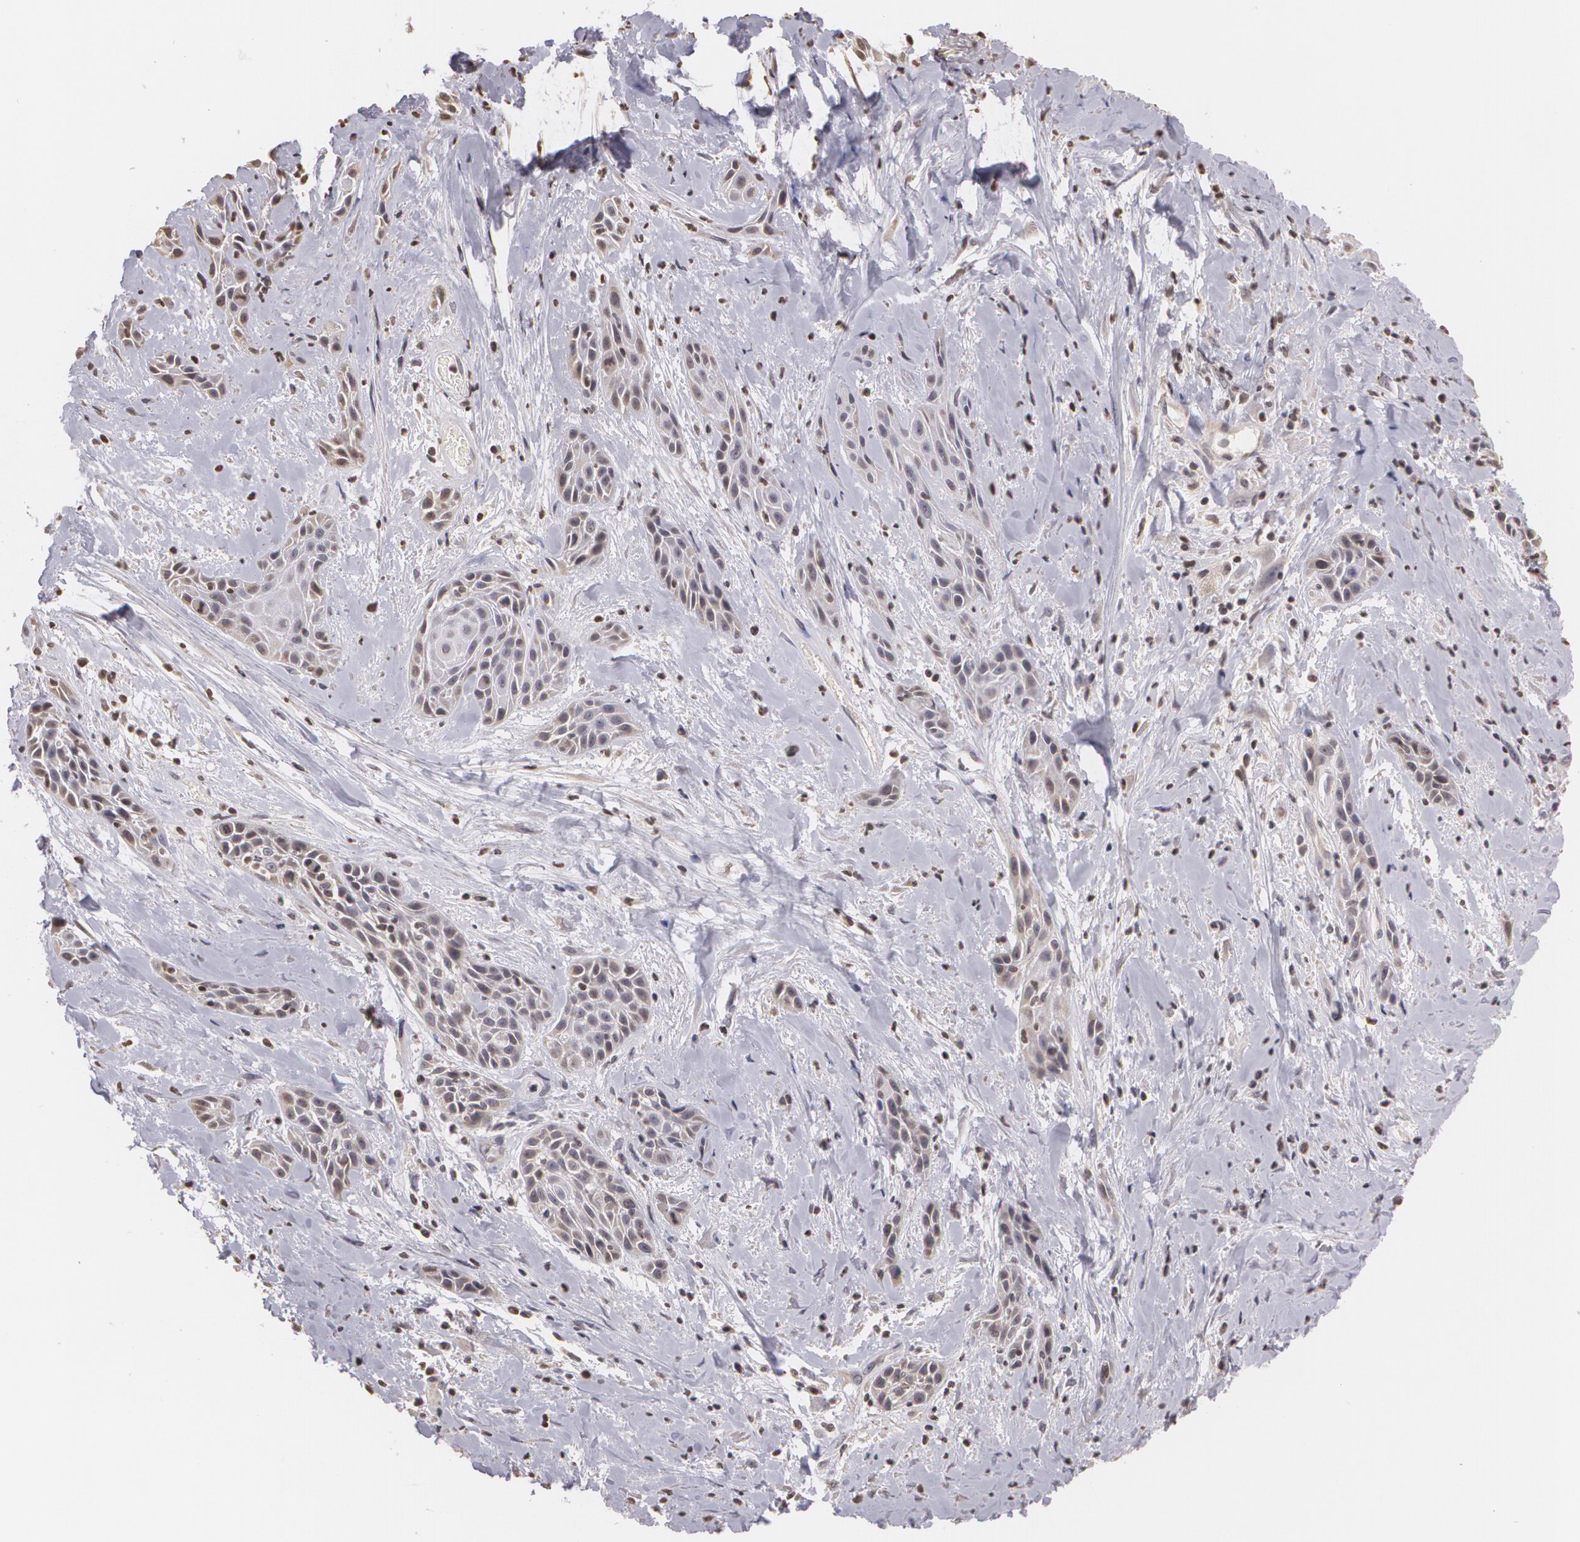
{"staining": {"intensity": "weak", "quantity": "<25%", "location": "nuclear"}, "tissue": "skin cancer", "cell_type": "Tumor cells", "image_type": "cancer", "snomed": [{"axis": "morphology", "description": "Squamous cell carcinoma, NOS"}, {"axis": "topography", "description": "Skin"}, {"axis": "topography", "description": "Anal"}], "caption": "Immunohistochemistry (IHC) of human skin squamous cell carcinoma demonstrates no staining in tumor cells.", "gene": "THRB", "patient": {"sex": "male", "age": 64}}